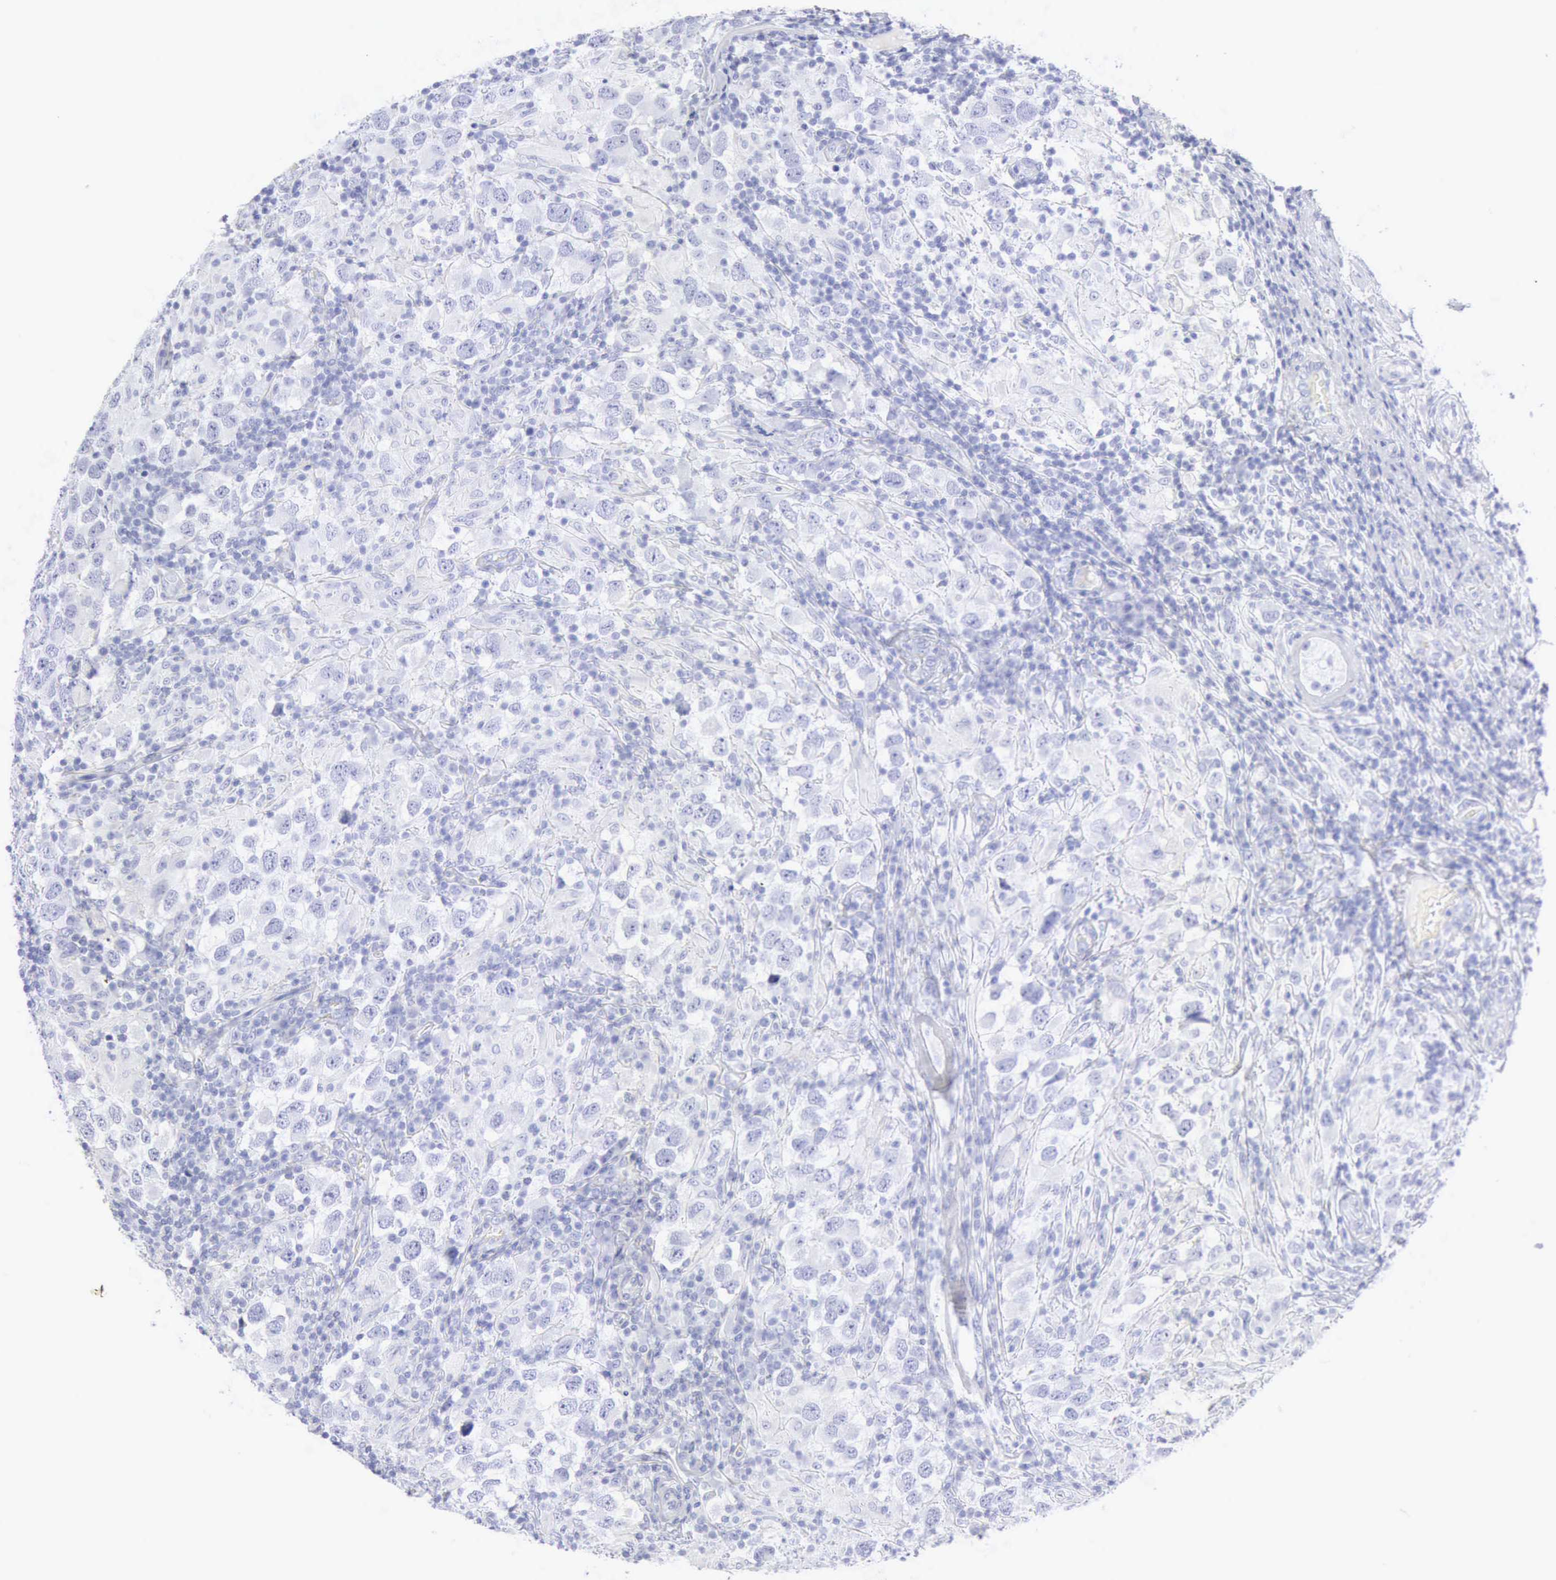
{"staining": {"intensity": "negative", "quantity": "none", "location": "none"}, "tissue": "testis cancer", "cell_type": "Tumor cells", "image_type": "cancer", "snomed": [{"axis": "morphology", "description": "Carcinoma, Embryonal, NOS"}, {"axis": "topography", "description": "Testis"}], "caption": "Human embryonal carcinoma (testis) stained for a protein using immunohistochemistry (IHC) reveals no positivity in tumor cells.", "gene": "KRT5", "patient": {"sex": "male", "age": 21}}